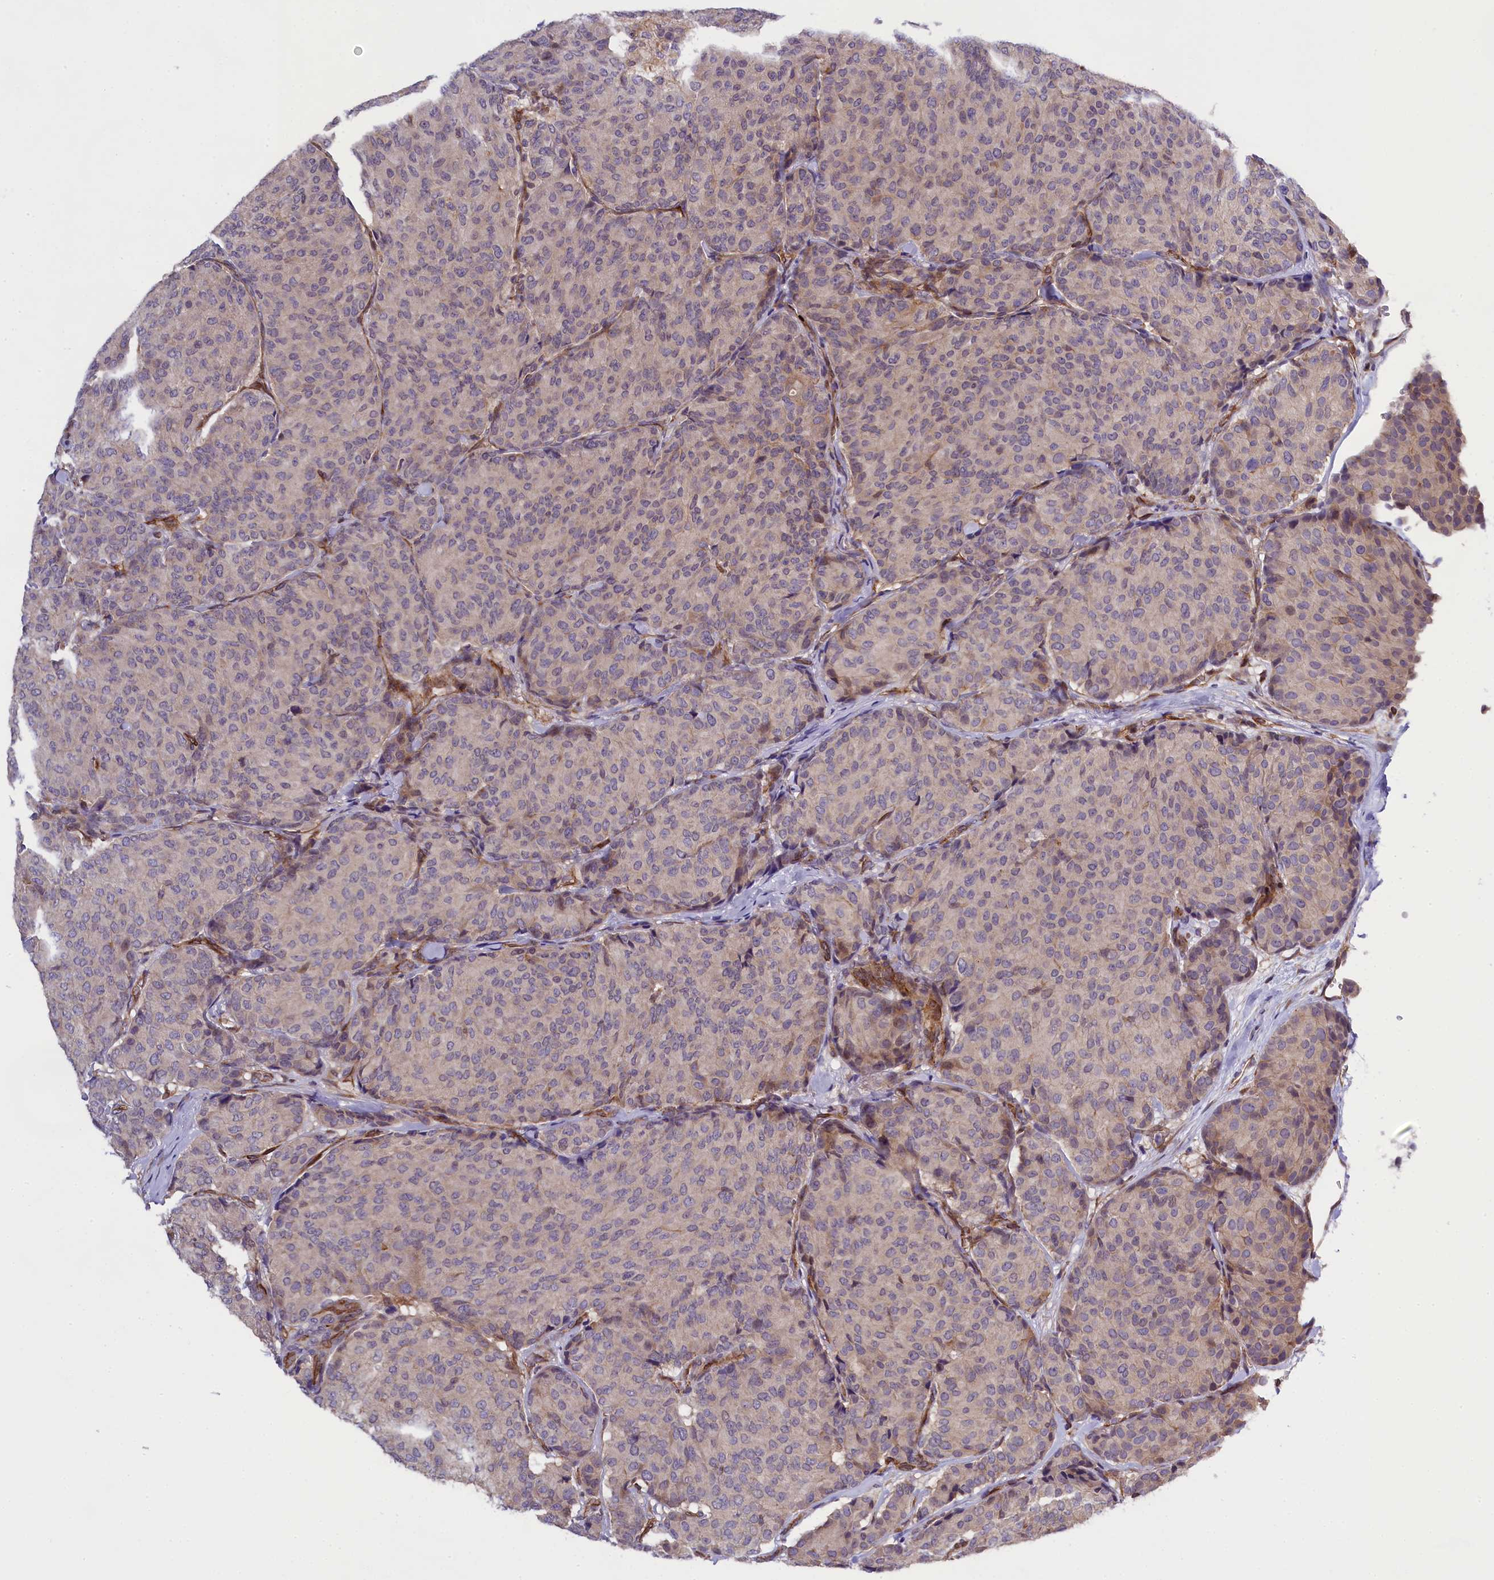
{"staining": {"intensity": "weak", "quantity": "<25%", "location": "nuclear"}, "tissue": "breast cancer", "cell_type": "Tumor cells", "image_type": "cancer", "snomed": [{"axis": "morphology", "description": "Duct carcinoma"}, {"axis": "topography", "description": "Breast"}], "caption": "Tumor cells show no significant protein staining in breast cancer.", "gene": "SP4", "patient": {"sex": "female", "age": 75}}